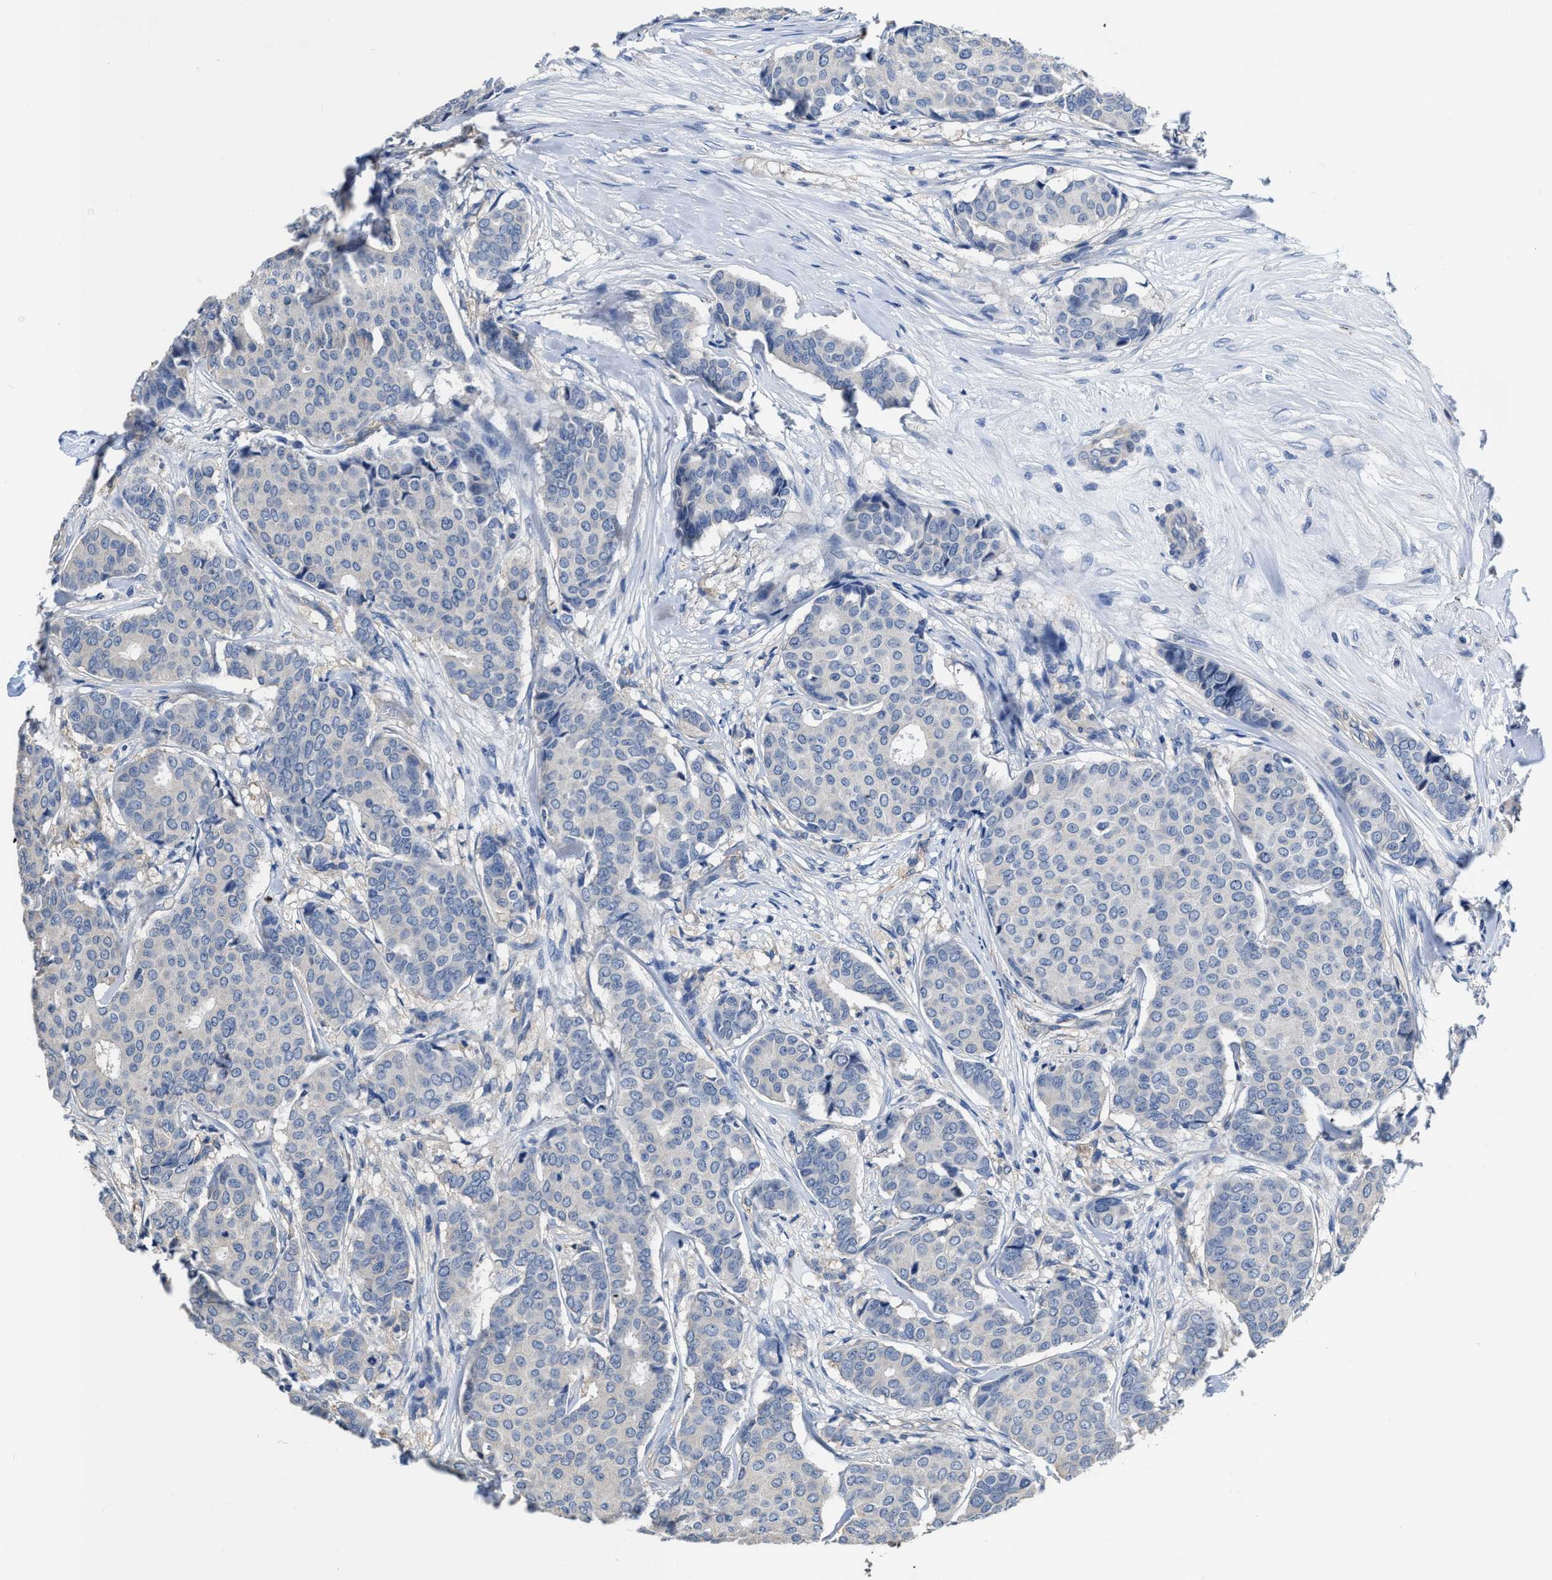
{"staining": {"intensity": "negative", "quantity": "none", "location": "none"}, "tissue": "breast cancer", "cell_type": "Tumor cells", "image_type": "cancer", "snomed": [{"axis": "morphology", "description": "Duct carcinoma"}, {"axis": "topography", "description": "Breast"}], "caption": "Breast invasive ductal carcinoma was stained to show a protein in brown. There is no significant expression in tumor cells.", "gene": "C22orf42", "patient": {"sex": "female", "age": 75}}